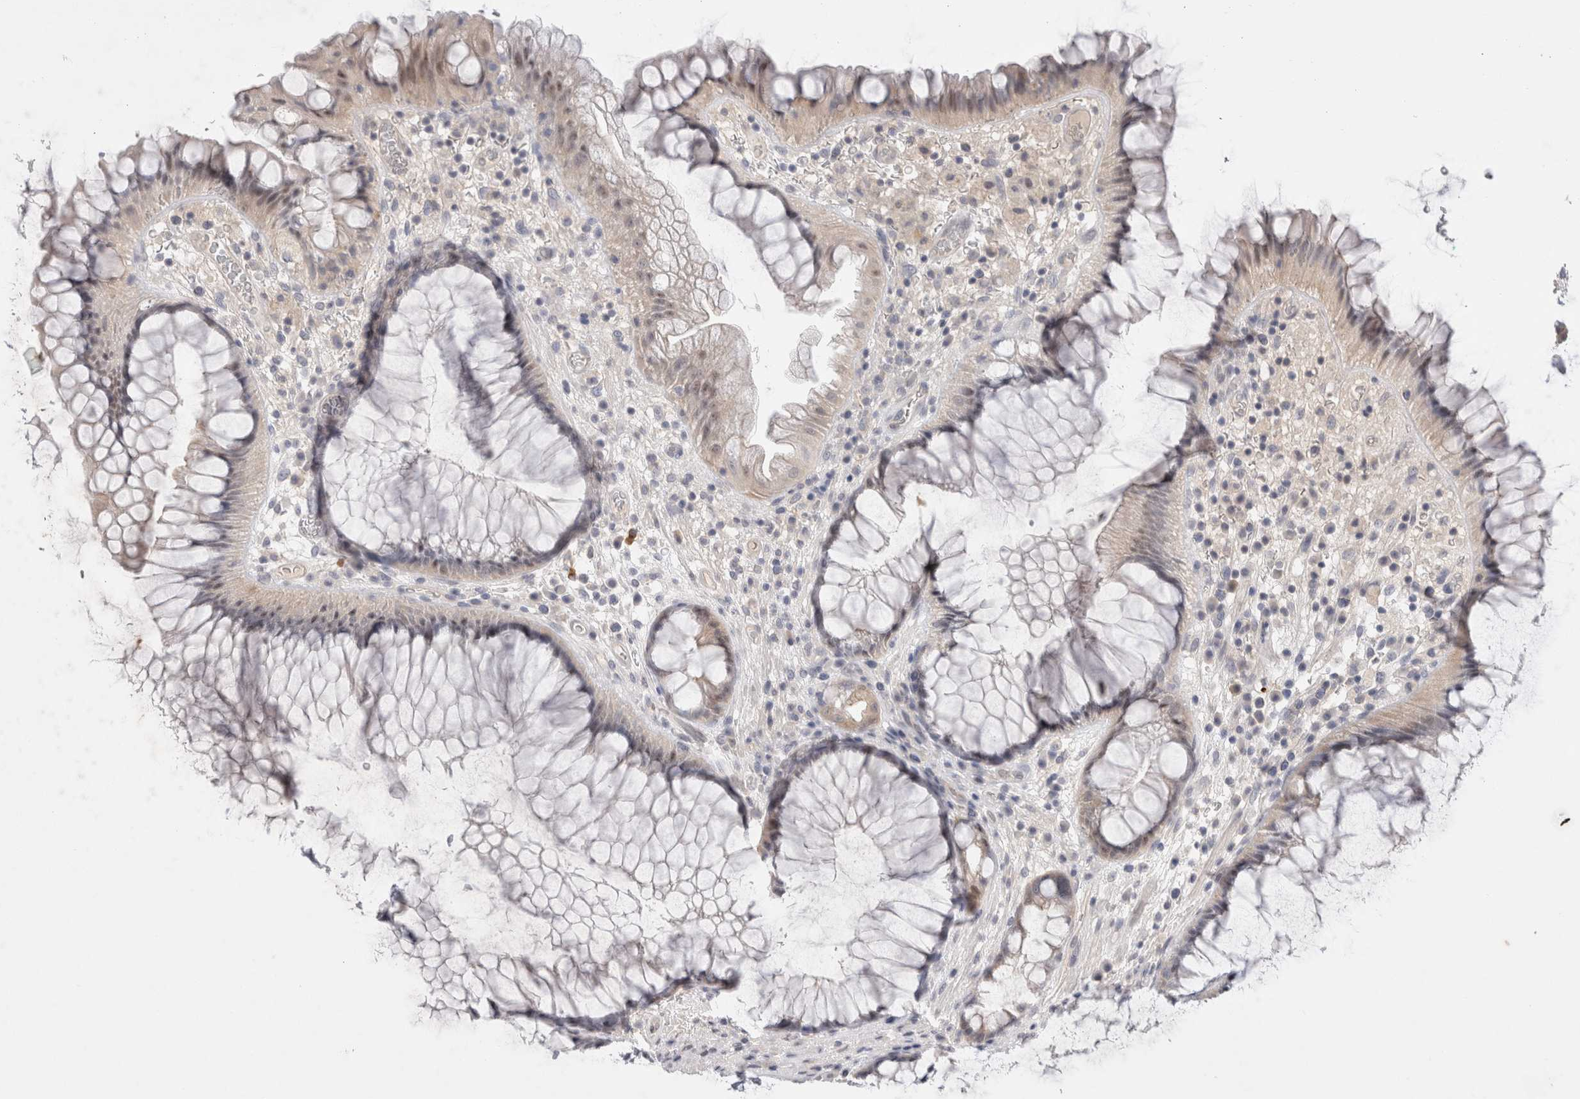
{"staining": {"intensity": "weak", "quantity": "<25%", "location": "cytoplasmic/membranous,nuclear"}, "tissue": "rectum", "cell_type": "Glandular cells", "image_type": "normal", "snomed": [{"axis": "morphology", "description": "Normal tissue, NOS"}, {"axis": "topography", "description": "Rectum"}], "caption": "The immunohistochemistry micrograph has no significant expression in glandular cells of rectum. The staining is performed using DAB brown chromogen with nuclei counter-stained in using hematoxylin.", "gene": "CERS3", "patient": {"sex": "male", "age": 51}}